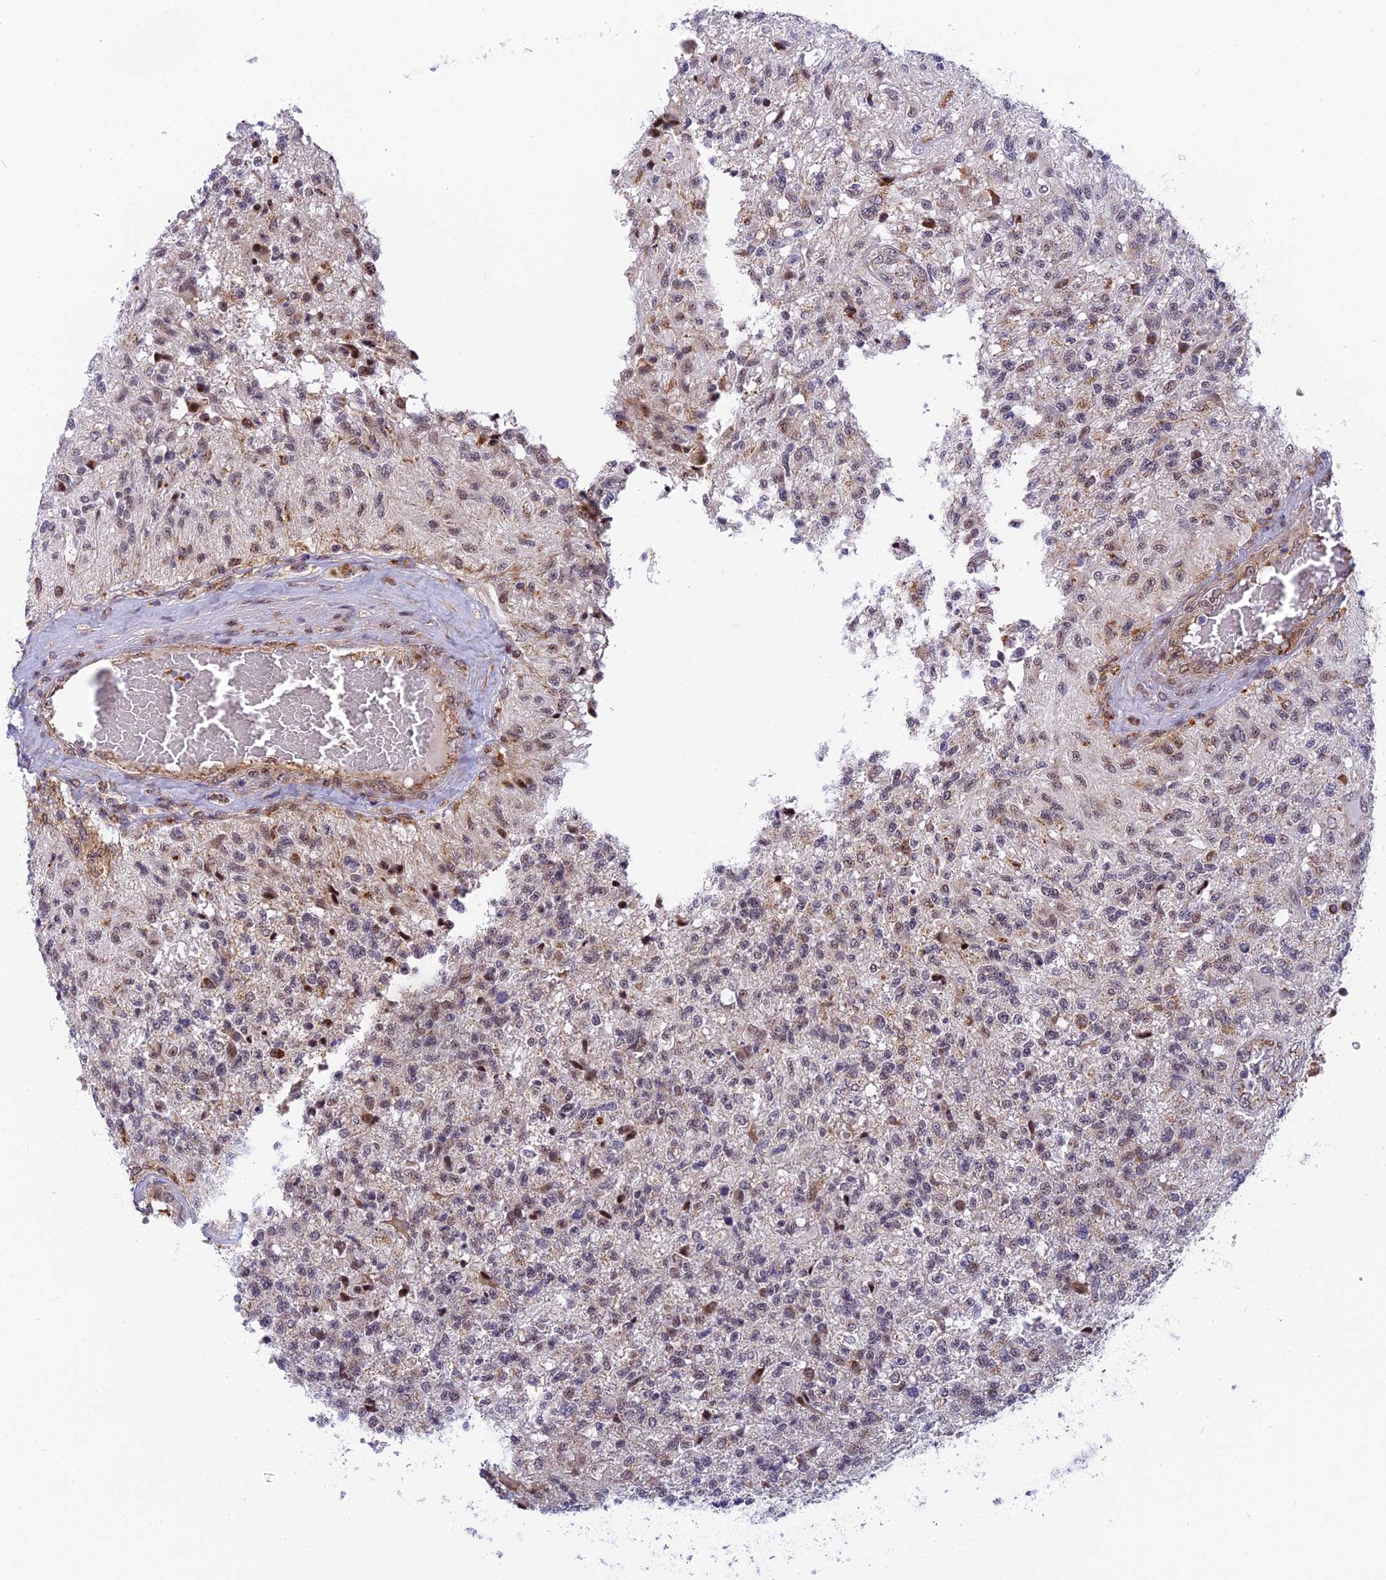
{"staining": {"intensity": "moderate", "quantity": "25%-75%", "location": "cytoplasmic/membranous,nuclear"}, "tissue": "glioma", "cell_type": "Tumor cells", "image_type": "cancer", "snomed": [{"axis": "morphology", "description": "Glioma, malignant, High grade"}, {"axis": "topography", "description": "Brain"}], "caption": "Immunohistochemical staining of glioma shows medium levels of moderate cytoplasmic/membranous and nuclear positivity in about 25%-75% of tumor cells.", "gene": "CMC1", "patient": {"sex": "male", "age": 56}}